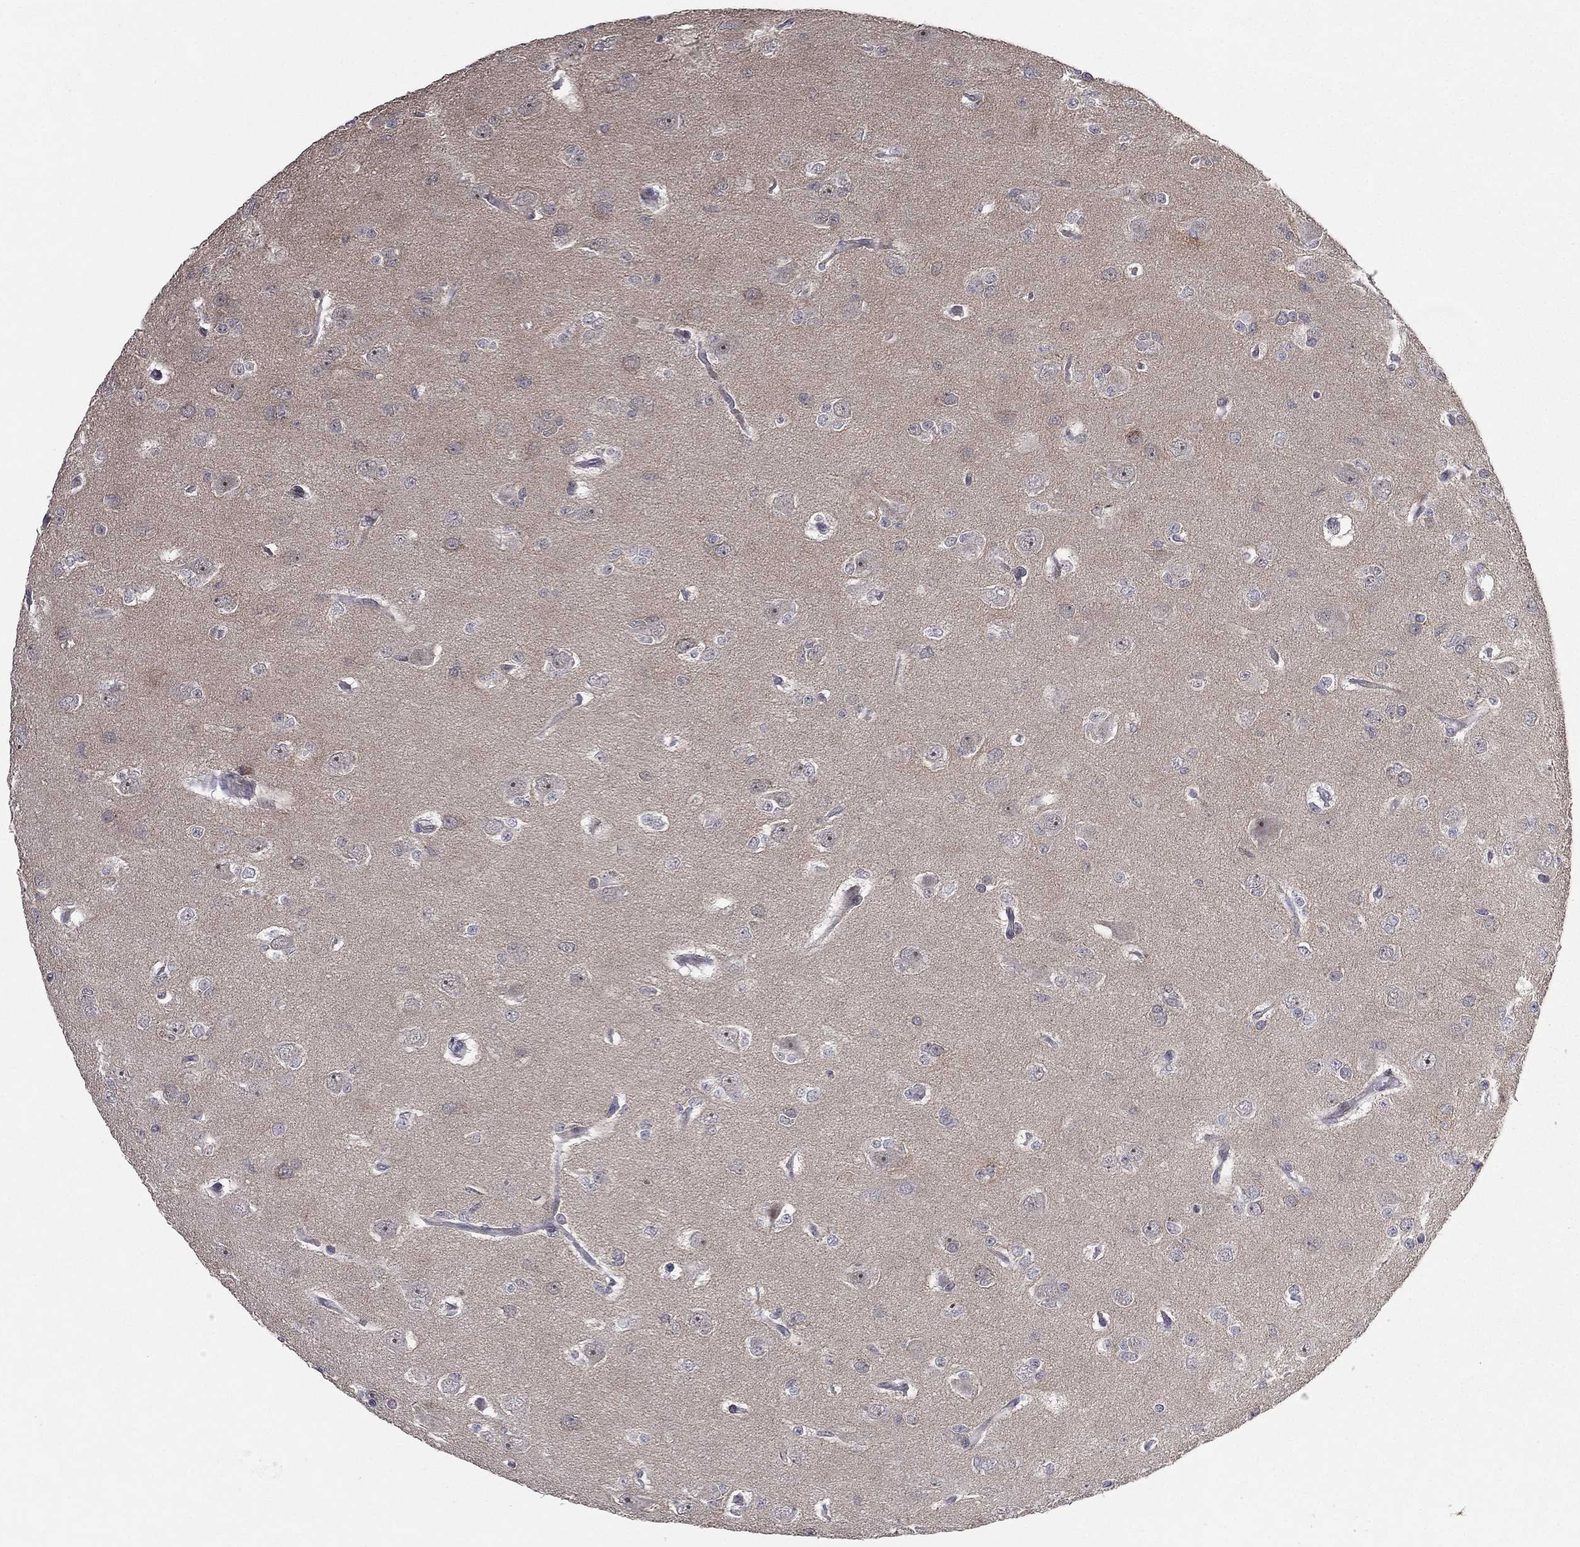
{"staining": {"intensity": "negative", "quantity": "none", "location": "none"}, "tissue": "glioma", "cell_type": "Tumor cells", "image_type": "cancer", "snomed": [{"axis": "morphology", "description": "Glioma, malignant, Low grade"}, {"axis": "topography", "description": "Brain"}], "caption": "The image demonstrates no staining of tumor cells in malignant low-grade glioma.", "gene": "KAT14", "patient": {"sex": "male", "age": 27}}